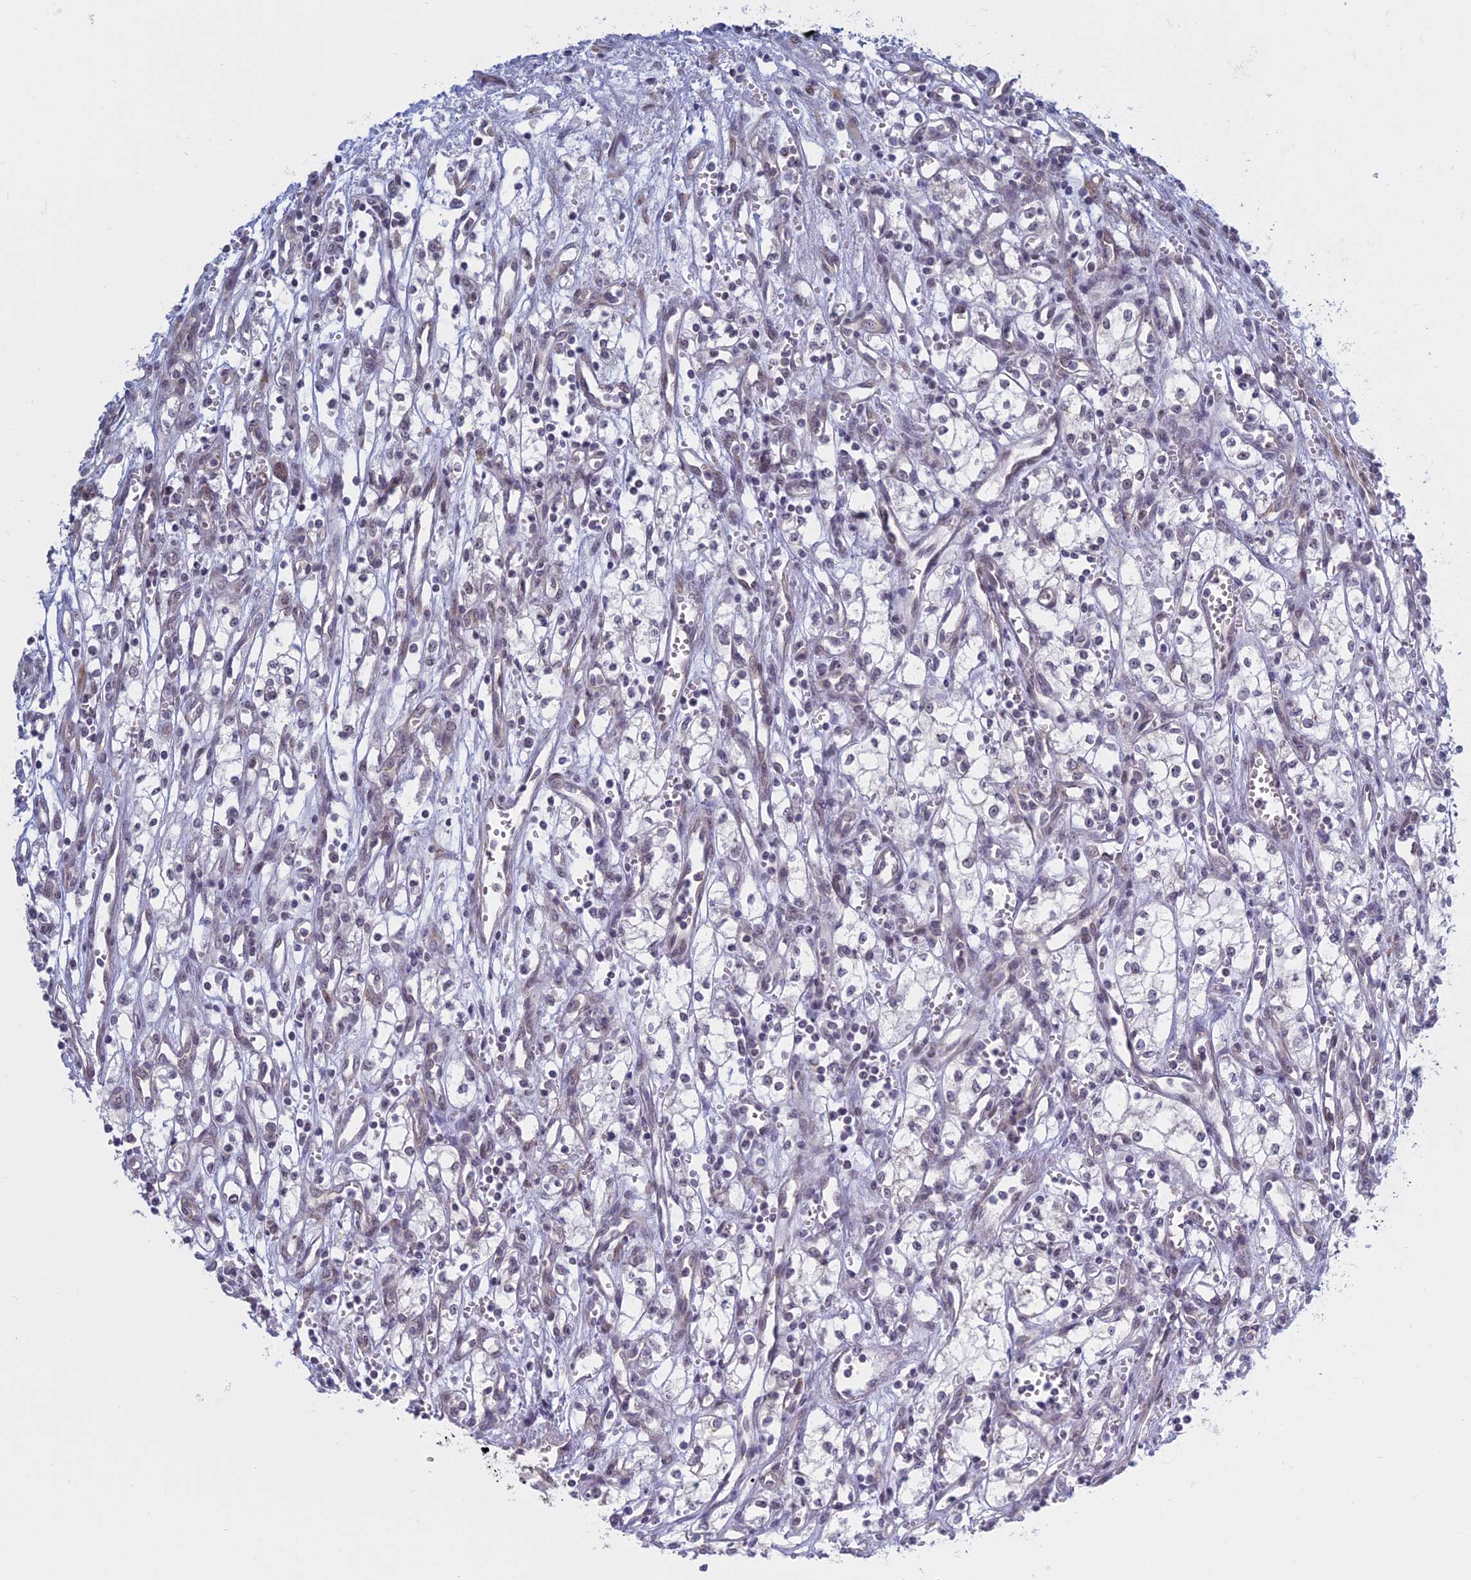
{"staining": {"intensity": "negative", "quantity": "none", "location": "none"}, "tissue": "renal cancer", "cell_type": "Tumor cells", "image_type": "cancer", "snomed": [{"axis": "morphology", "description": "Adenocarcinoma, NOS"}, {"axis": "topography", "description": "Kidney"}], "caption": "Tumor cells show no significant protein staining in renal cancer (adenocarcinoma). (DAB (3,3'-diaminobenzidine) immunohistochemistry (IHC), high magnification).", "gene": "RPS19BP1", "patient": {"sex": "male", "age": 59}}